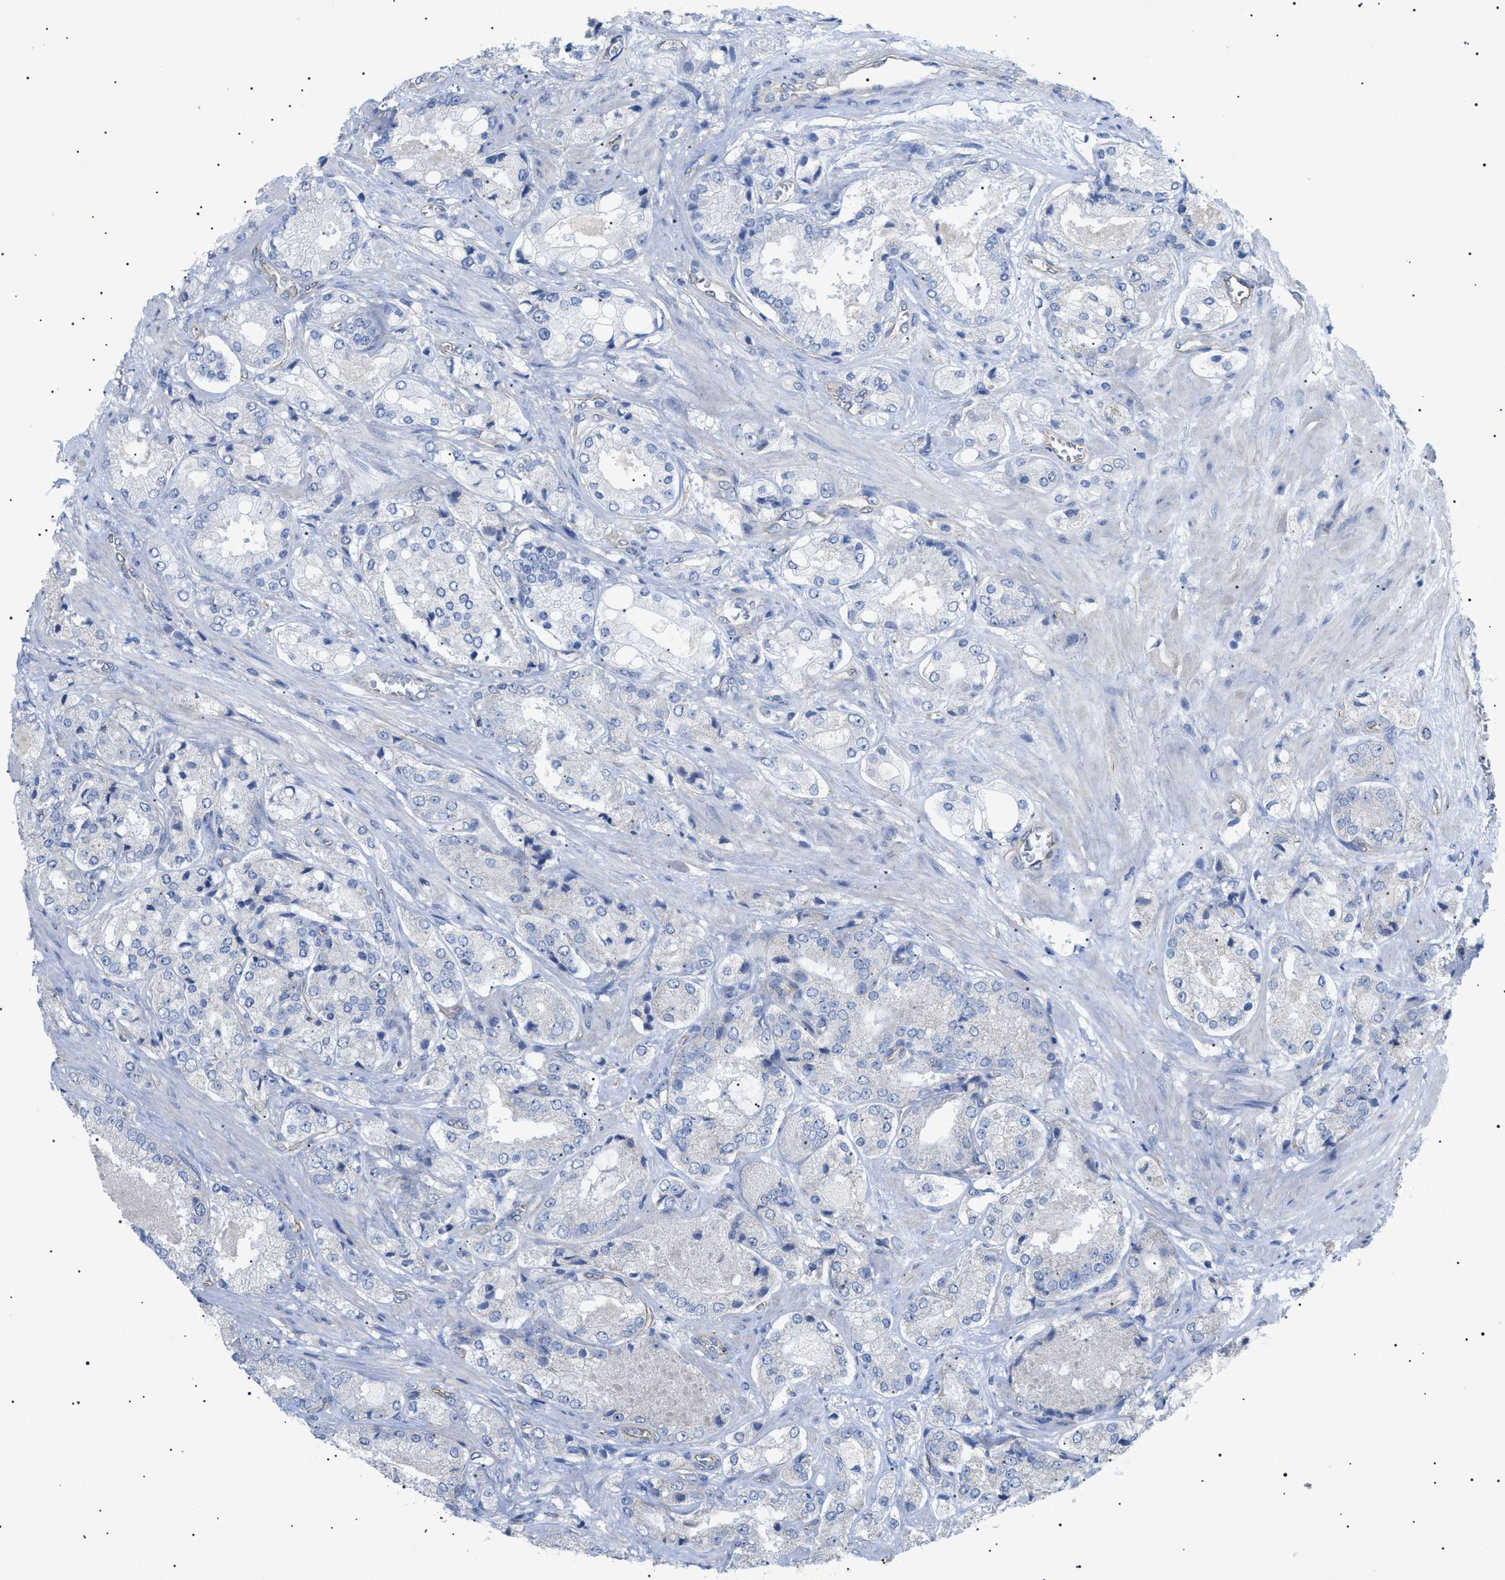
{"staining": {"intensity": "negative", "quantity": "none", "location": "none"}, "tissue": "prostate cancer", "cell_type": "Tumor cells", "image_type": "cancer", "snomed": [{"axis": "morphology", "description": "Adenocarcinoma, High grade"}, {"axis": "topography", "description": "Prostate"}], "caption": "There is no significant staining in tumor cells of prostate cancer.", "gene": "ADAMTS1", "patient": {"sex": "male", "age": 65}}